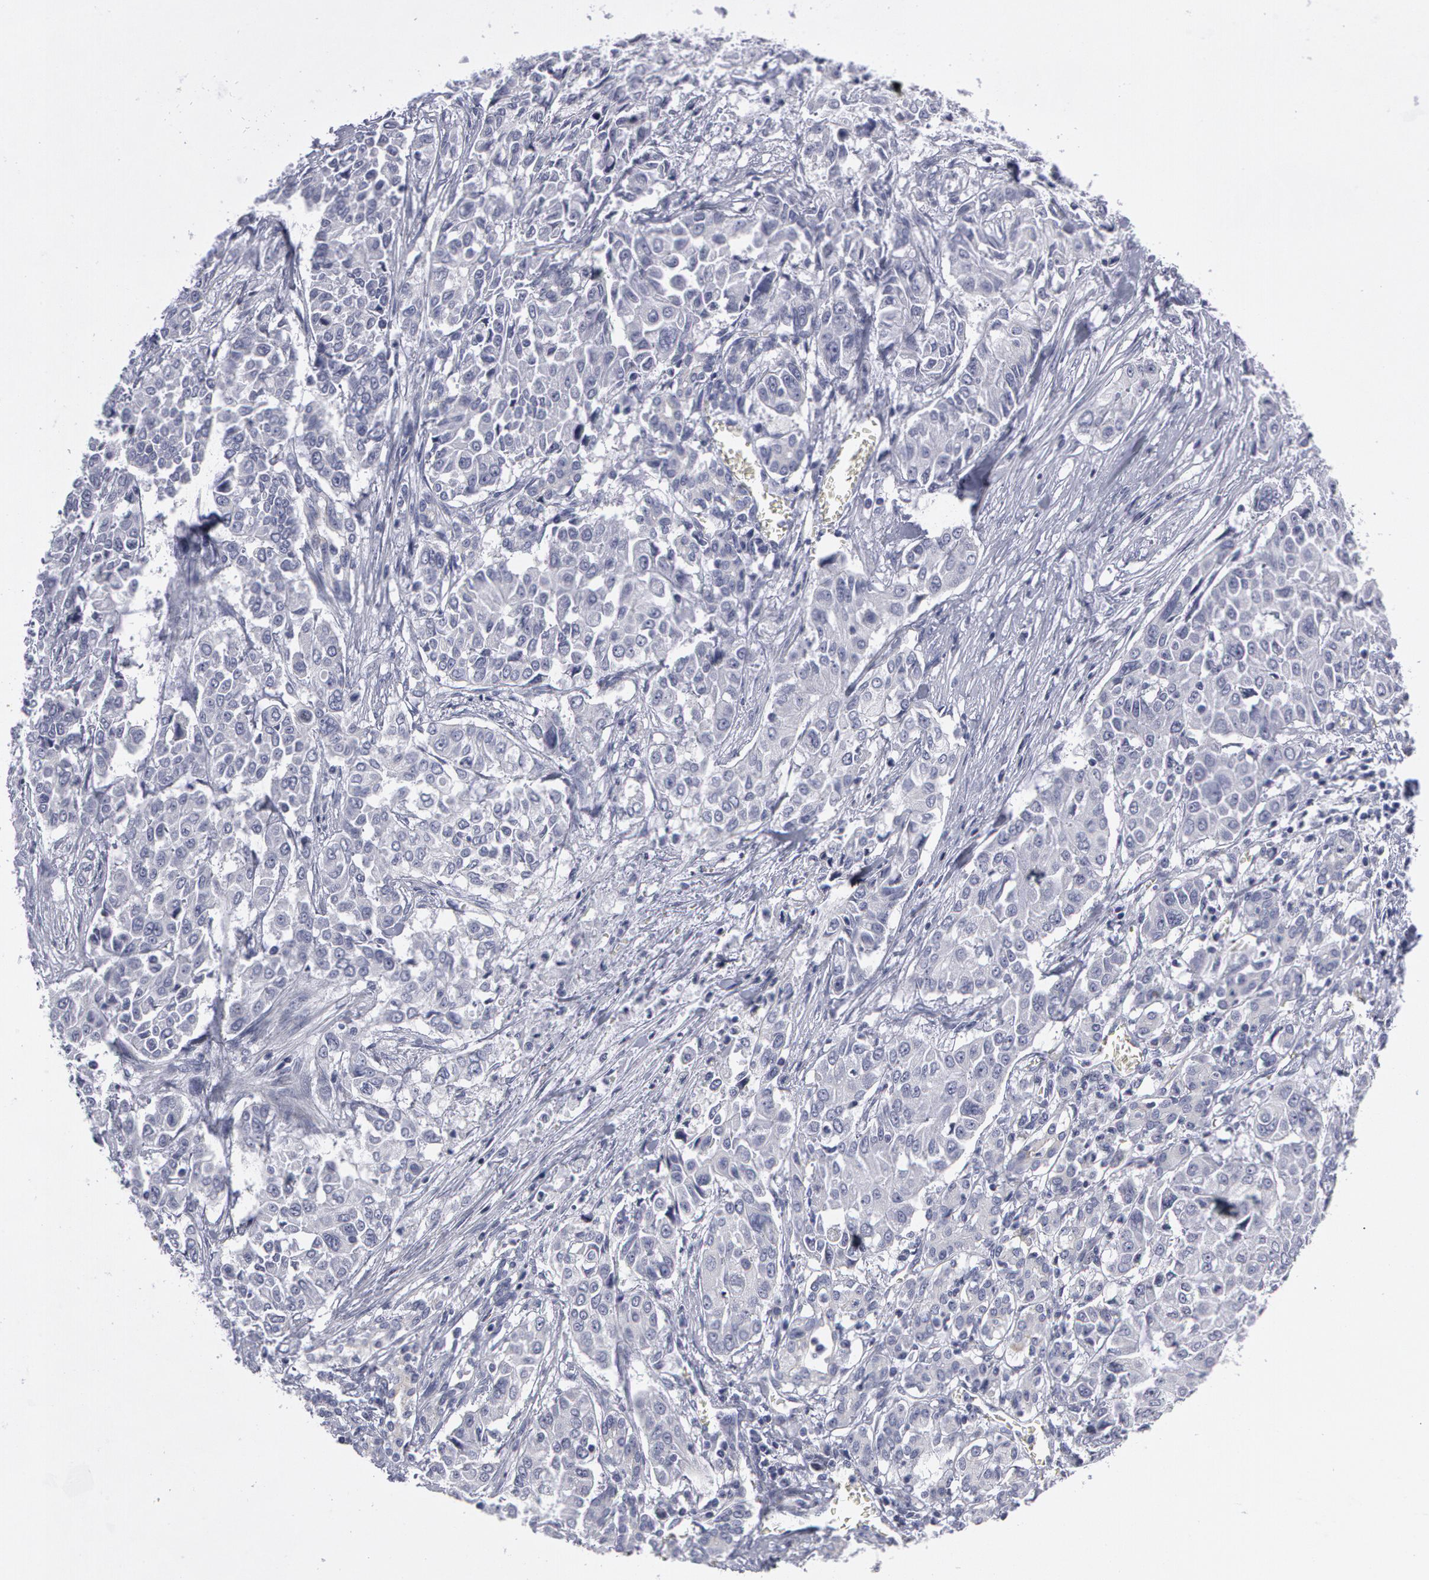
{"staining": {"intensity": "negative", "quantity": "none", "location": "none"}, "tissue": "pancreatic cancer", "cell_type": "Tumor cells", "image_type": "cancer", "snomed": [{"axis": "morphology", "description": "Adenocarcinoma, NOS"}, {"axis": "topography", "description": "Pancreas"}], "caption": "This is an IHC image of human pancreatic cancer. There is no positivity in tumor cells.", "gene": "SMC1B", "patient": {"sex": "female", "age": 52}}